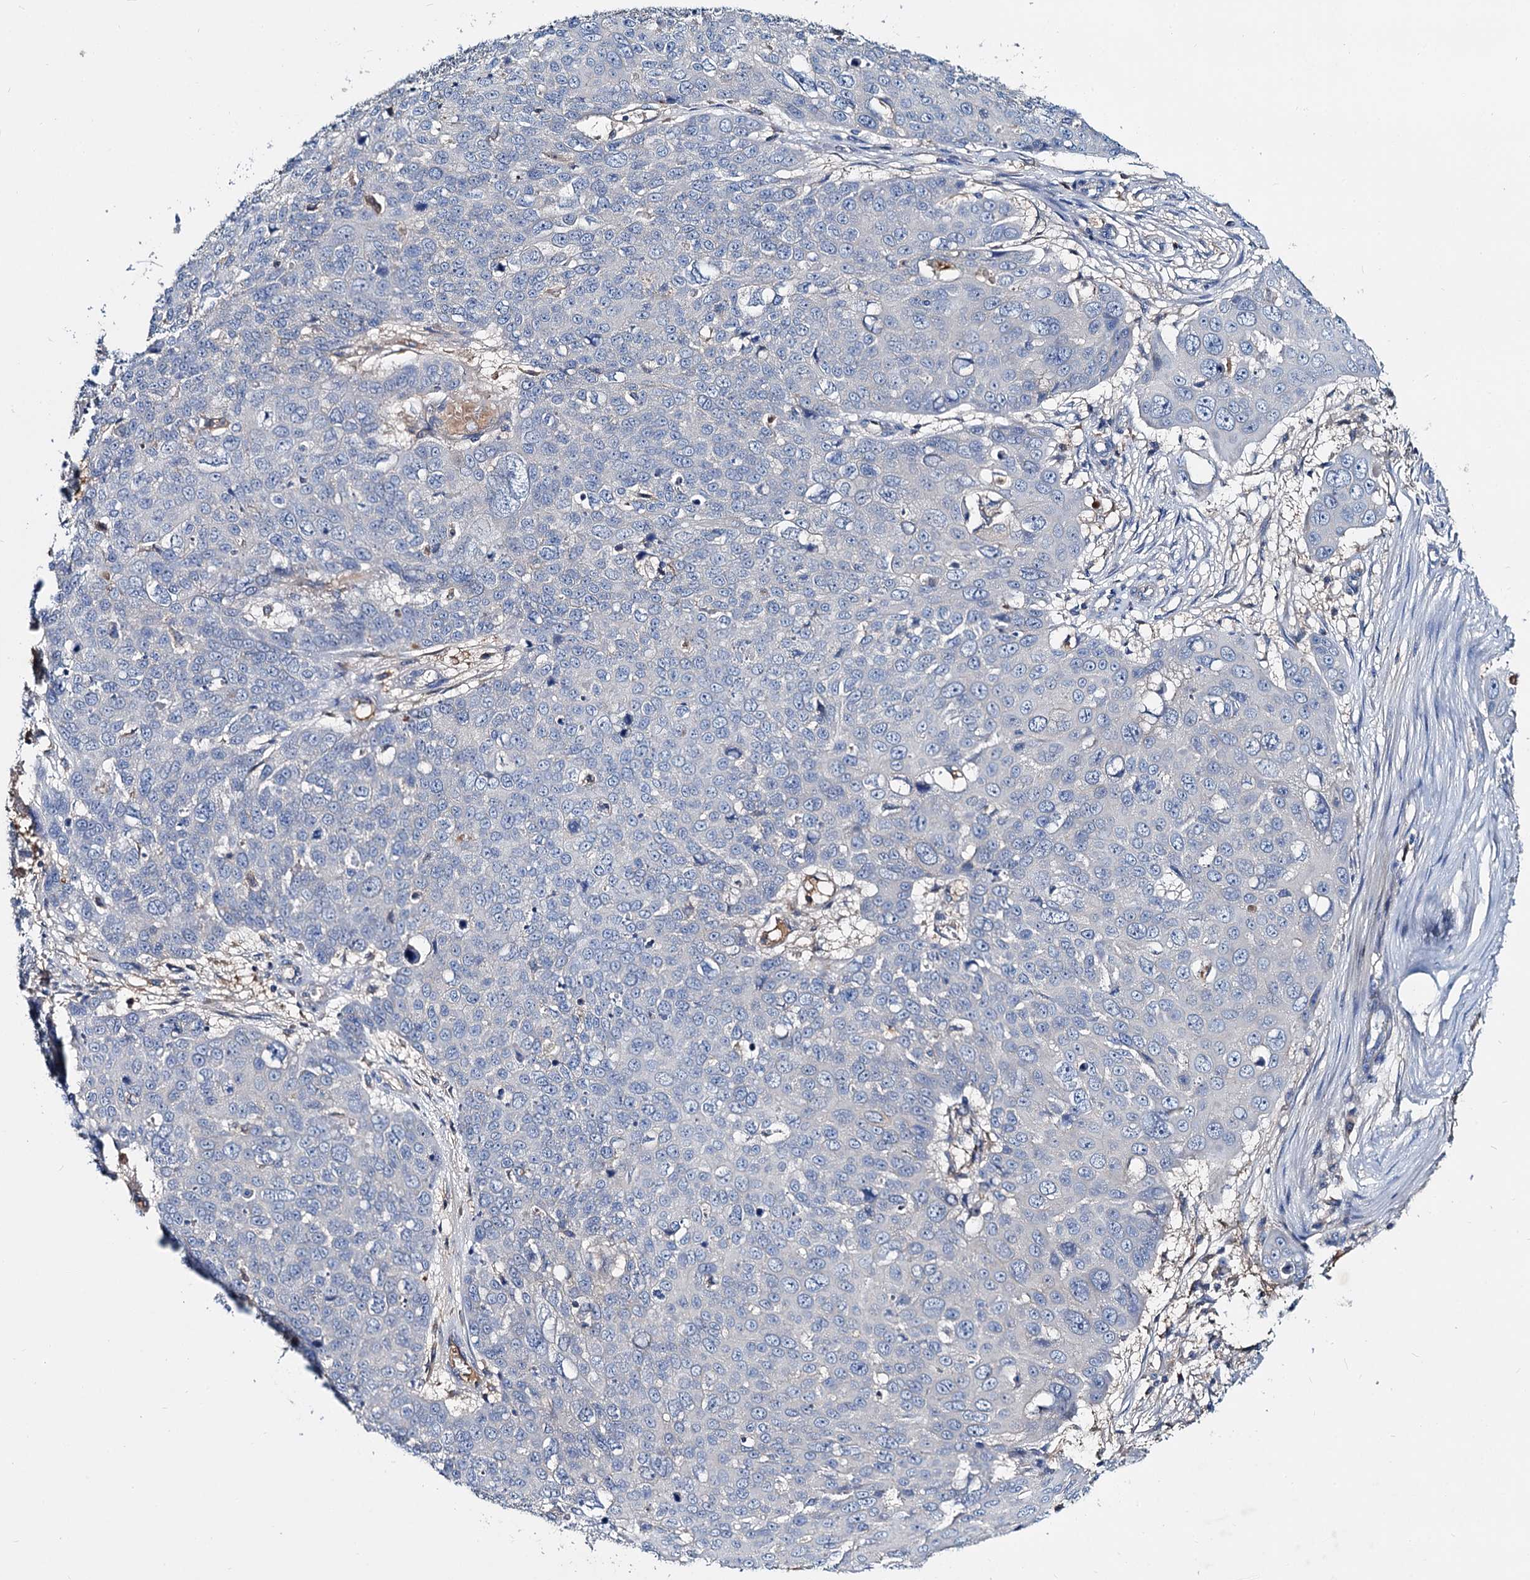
{"staining": {"intensity": "negative", "quantity": "none", "location": "none"}, "tissue": "skin cancer", "cell_type": "Tumor cells", "image_type": "cancer", "snomed": [{"axis": "morphology", "description": "Squamous cell carcinoma, NOS"}, {"axis": "topography", "description": "Skin"}], "caption": "Skin cancer (squamous cell carcinoma) was stained to show a protein in brown. There is no significant expression in tumor cells.", "gene": "ACY3", "patient": {"sex": "male", "age": 71}}